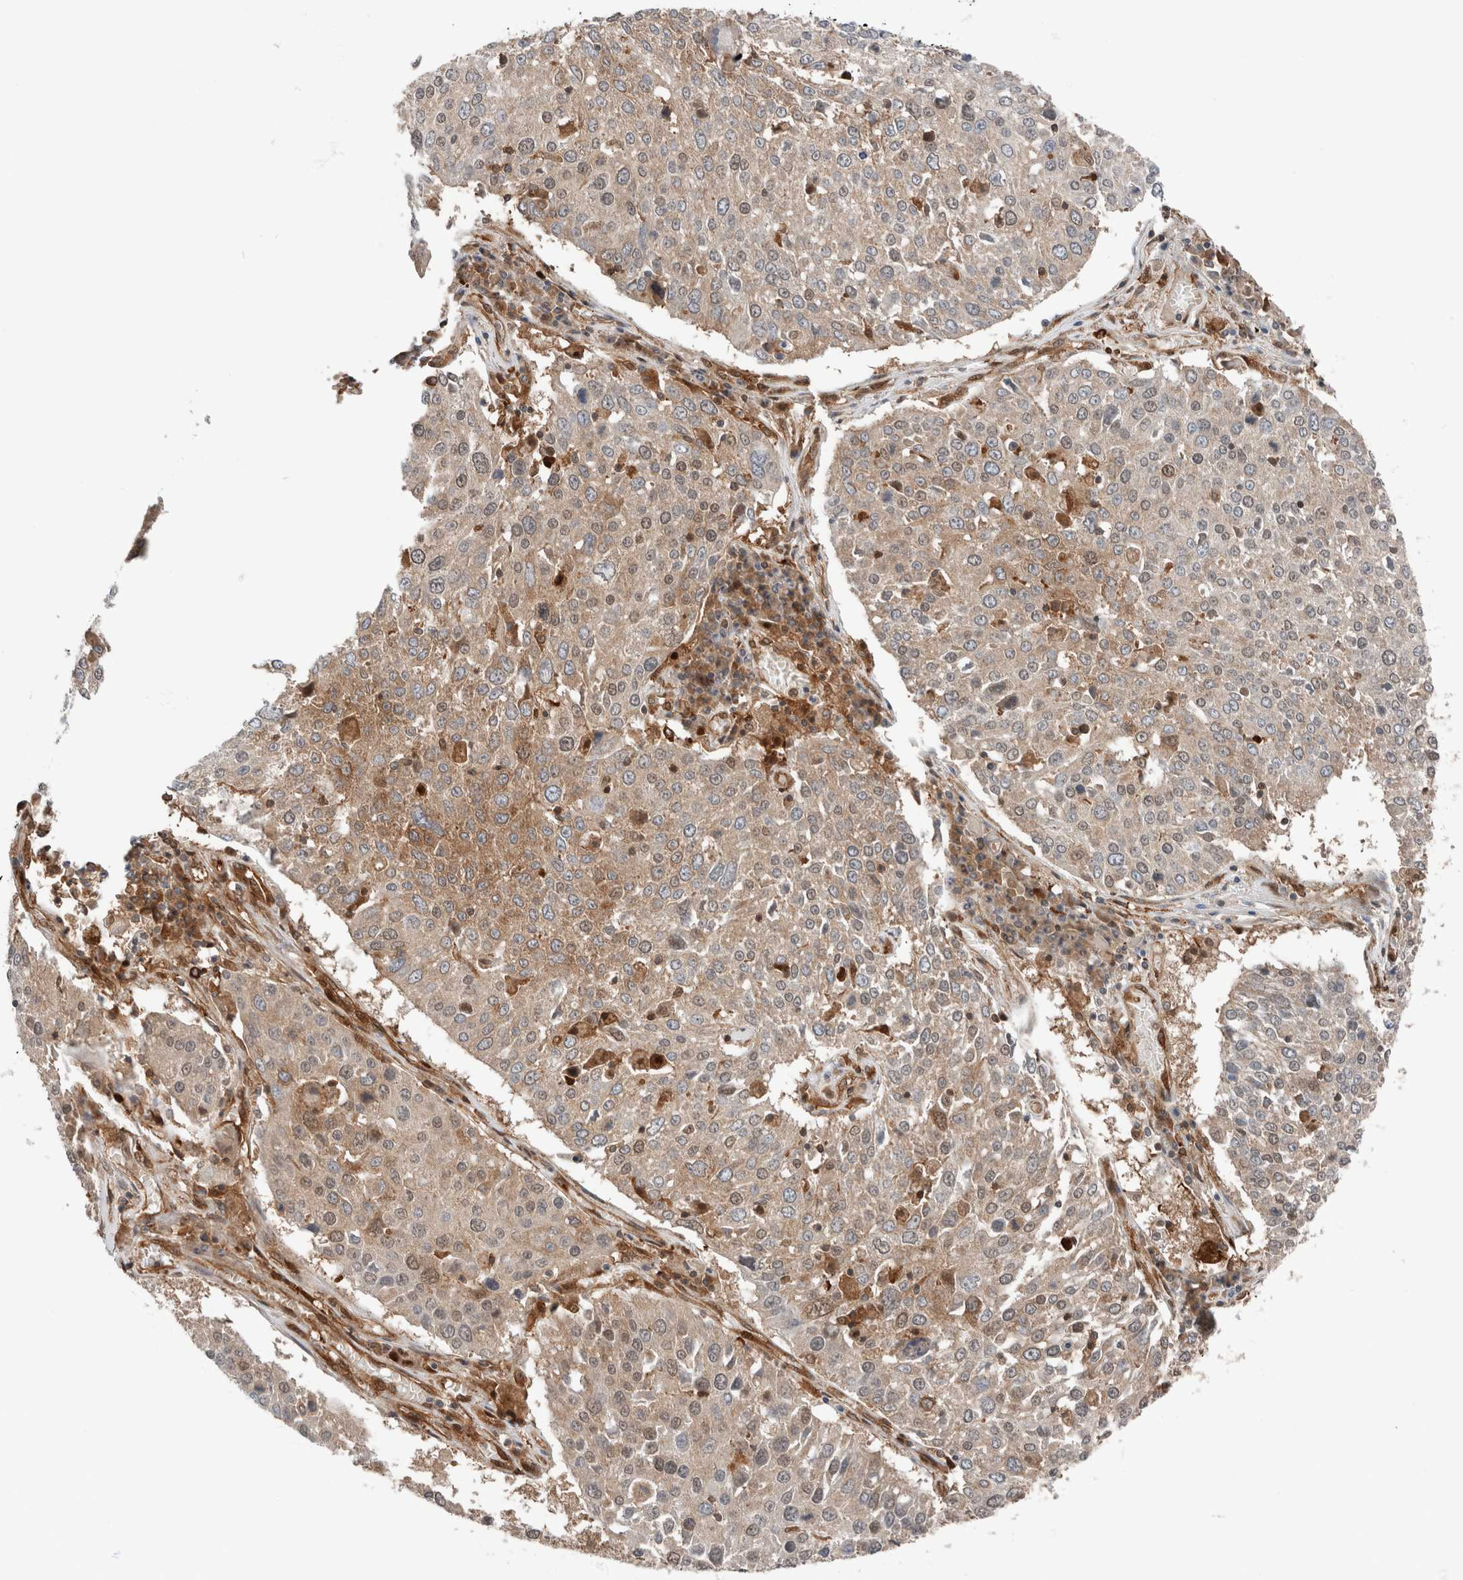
{"staining": {"intensity": "weak", "quantity": ">75%", "location": "cytoplasmic/membranous,nuclear"}, "tissue": "lung cancer", "cell_type": "Tumor cells", "image_type": "cancer", "snomed": [{"axis": "morphology", "description": "Squamous cell carcinoma, NOS"}, {"axis": "topography", "description": "Lung"}], "caption": "A photomicrograph showing weak cytoplasmic/membranous and nuclear staining in about >75% of tumor cells in squamous cell carcinoma (lung), as visualized by brown immunohistochemical staining.", "gene": "XPNPEP1", "patient": {"sex": "male", "age": 65}}